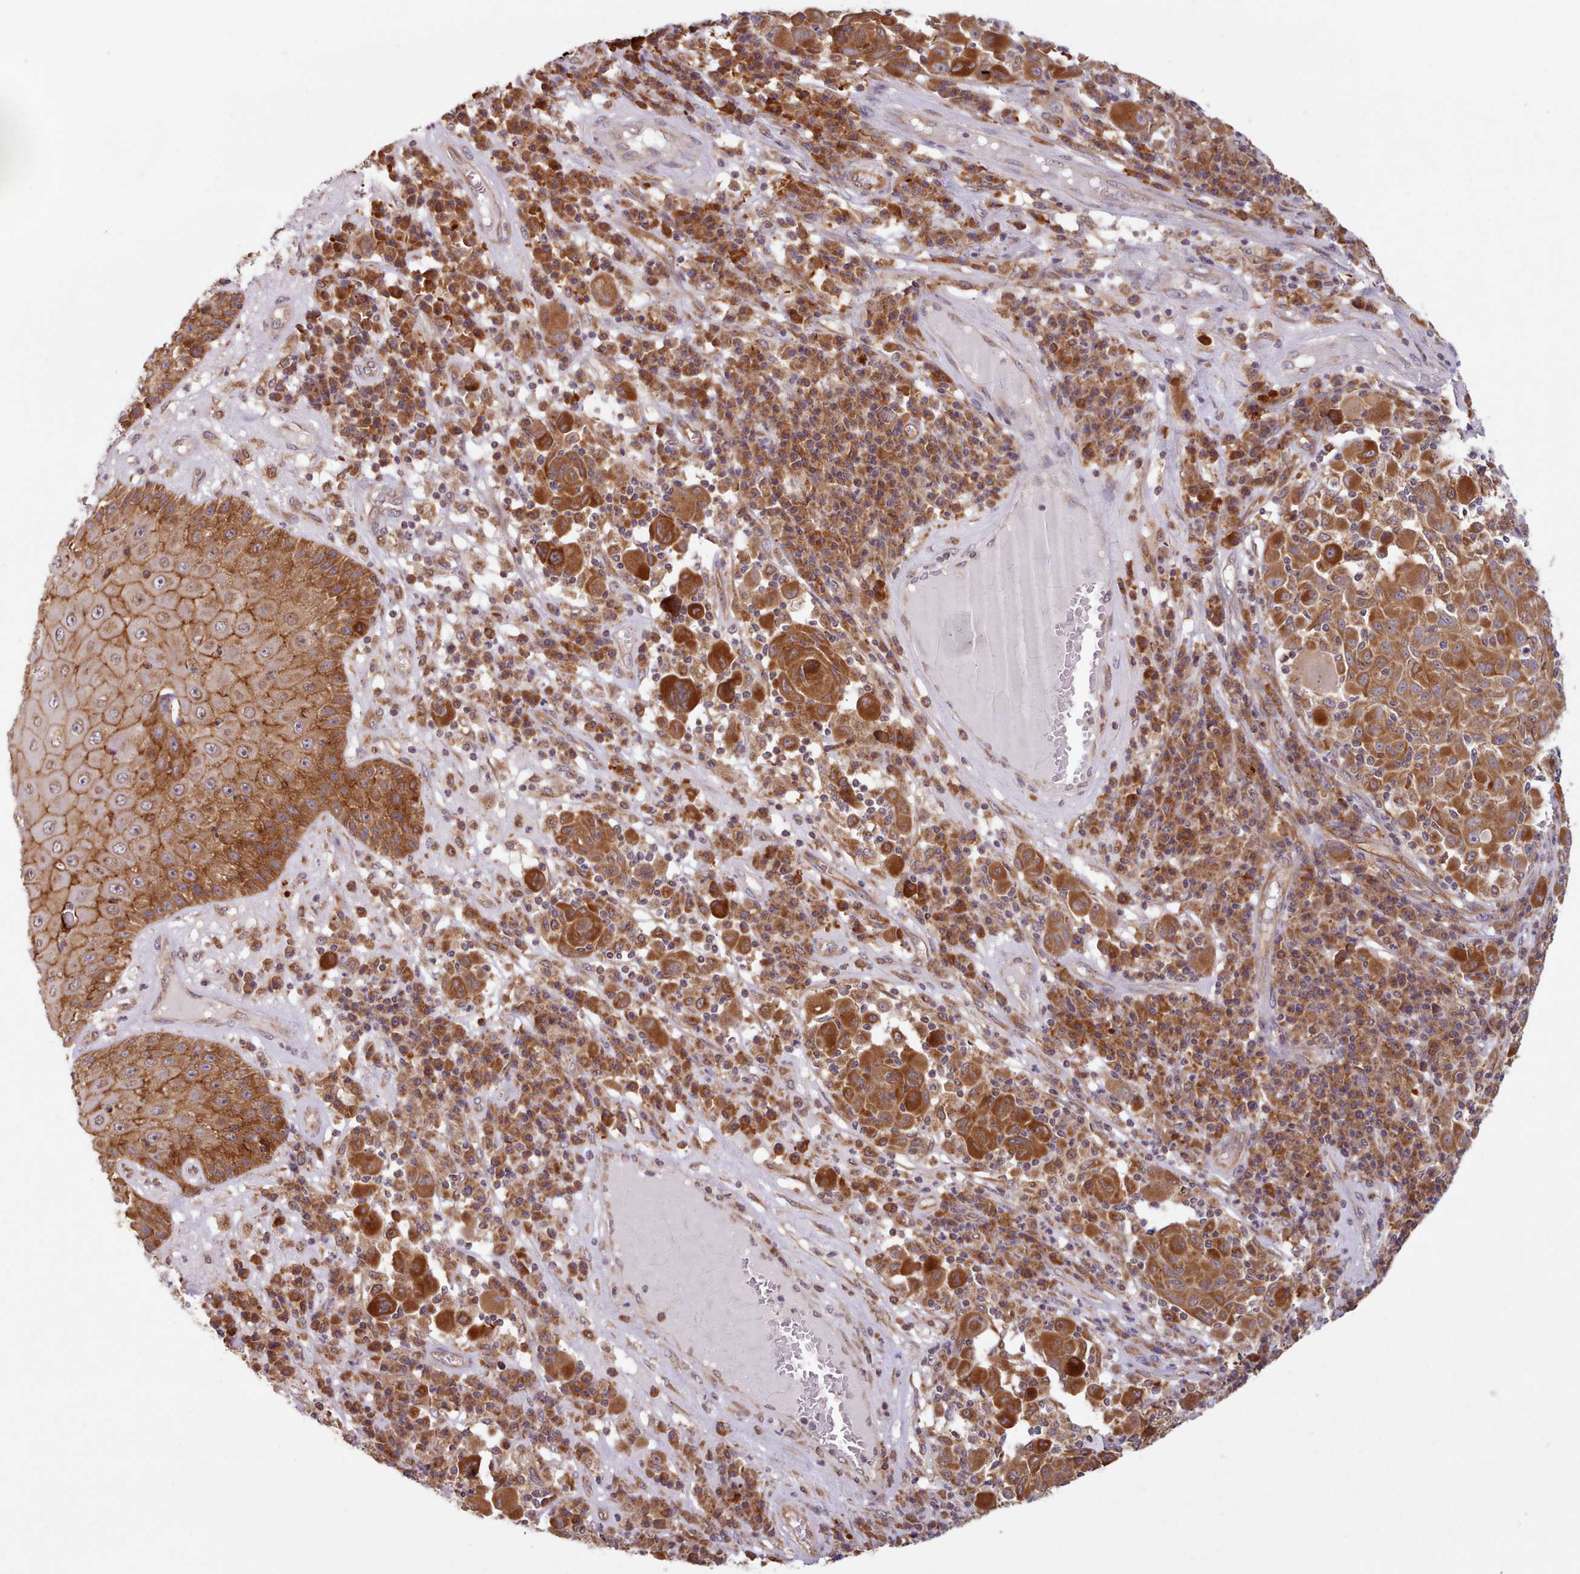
{"staining": {"intensity": "moderate", "quantity": ">75%", "location": "cytoplasmic/membranous"}, "tissue": "melanoma", "cell_type": "Tumor cells", "image_type": "cancer", "snomed": [{"axis": "morphology", "description": "Malignant melanoma, NOS"}, {"axis": "topography", "description": "Skin"}], "caption": "Protein expression analysis of human malignant melanoma reveals moderate cytoplasmic/membranous staining in approximately >75% of tumor cells.", "gene": "CRYBG1", "patient": {"sex": "male", "age": 53}}